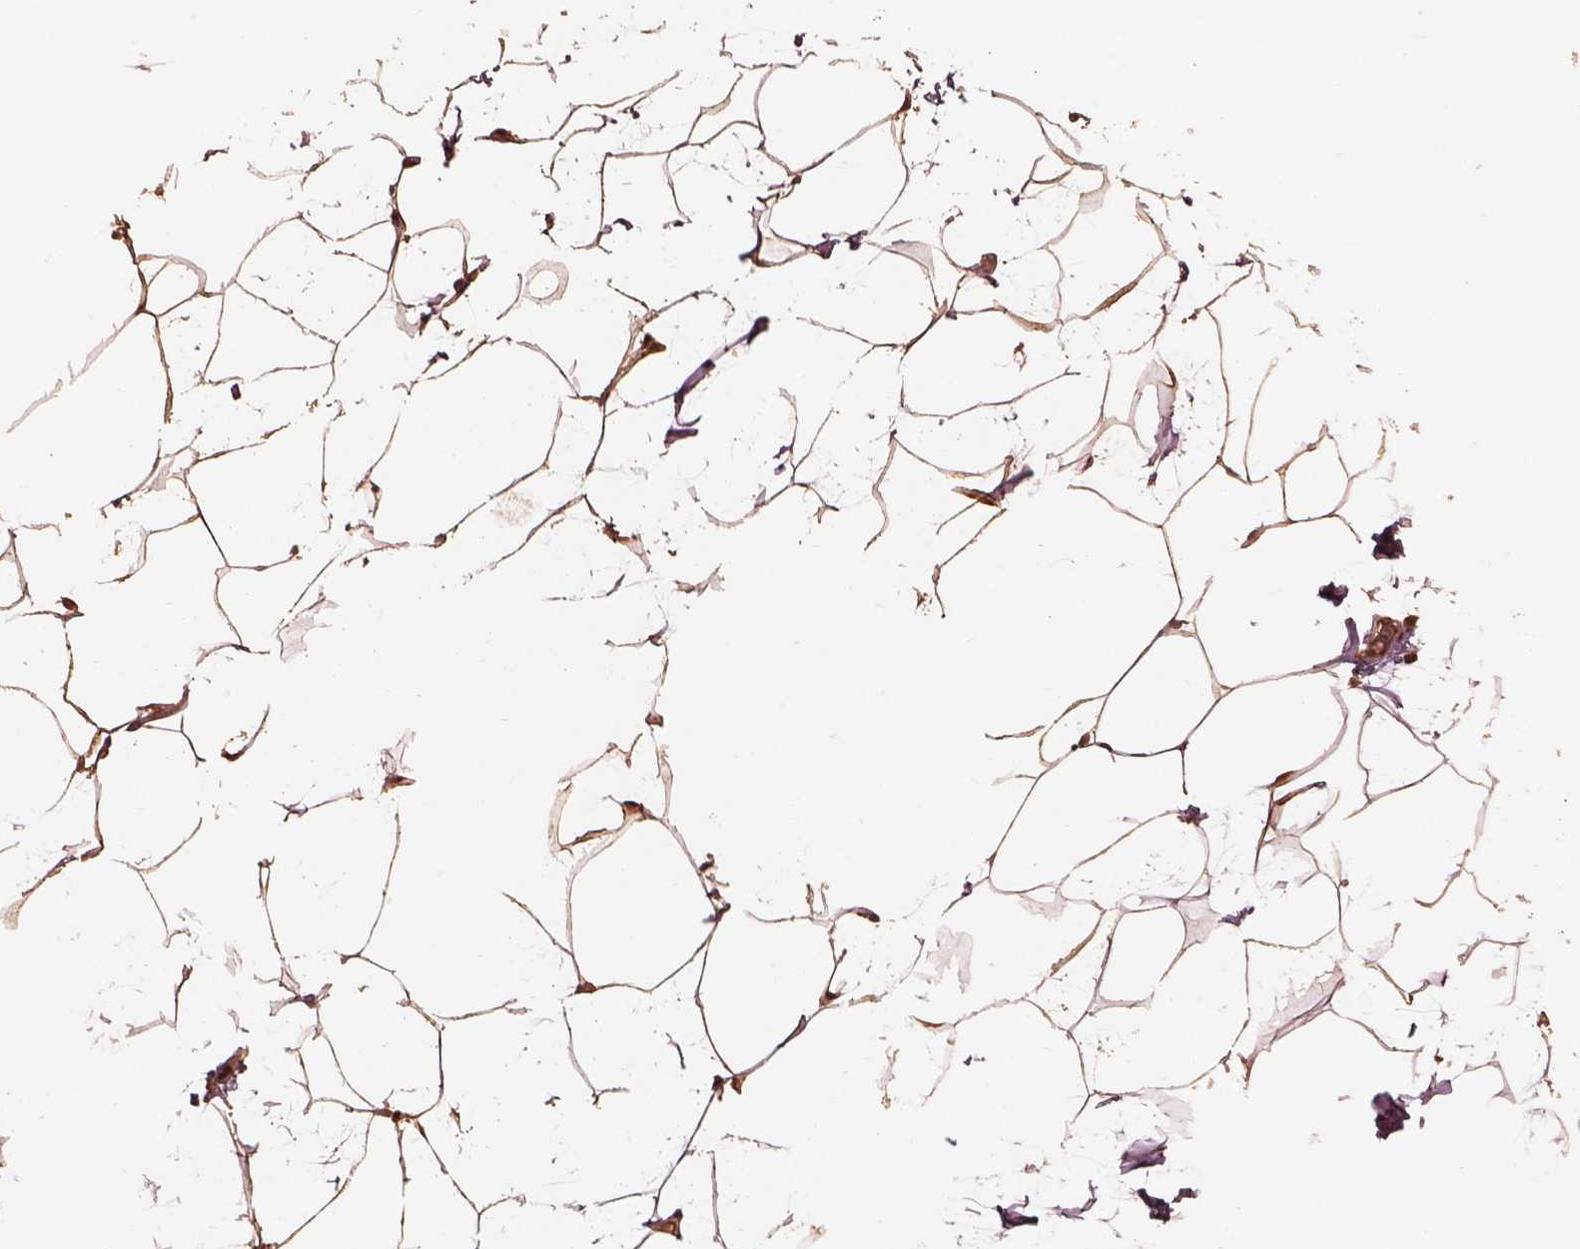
{"staining": {"intensity": "moderate", "quantity": ">75%", "location": "cytoplasmic/membranous,nuclear"}, "tissue": "breast", "cell_type": "Adipocytes", "image_type": "normal", "snomed": [{"axis": "morphology", "description": "Normal tissue, NOS"}, {"axis": "topography", "description": "Breast"}], "caption": "Protein staining shows moderate cytoplasmic/membranous,nuclear expression in about >75% of adipocytes in normal breast. Immunohistochemistry stains the protein in brown and the nuclei are stained blue.", "gene": "PSMC5", "patient": {"sex": "female", "age": 32}}